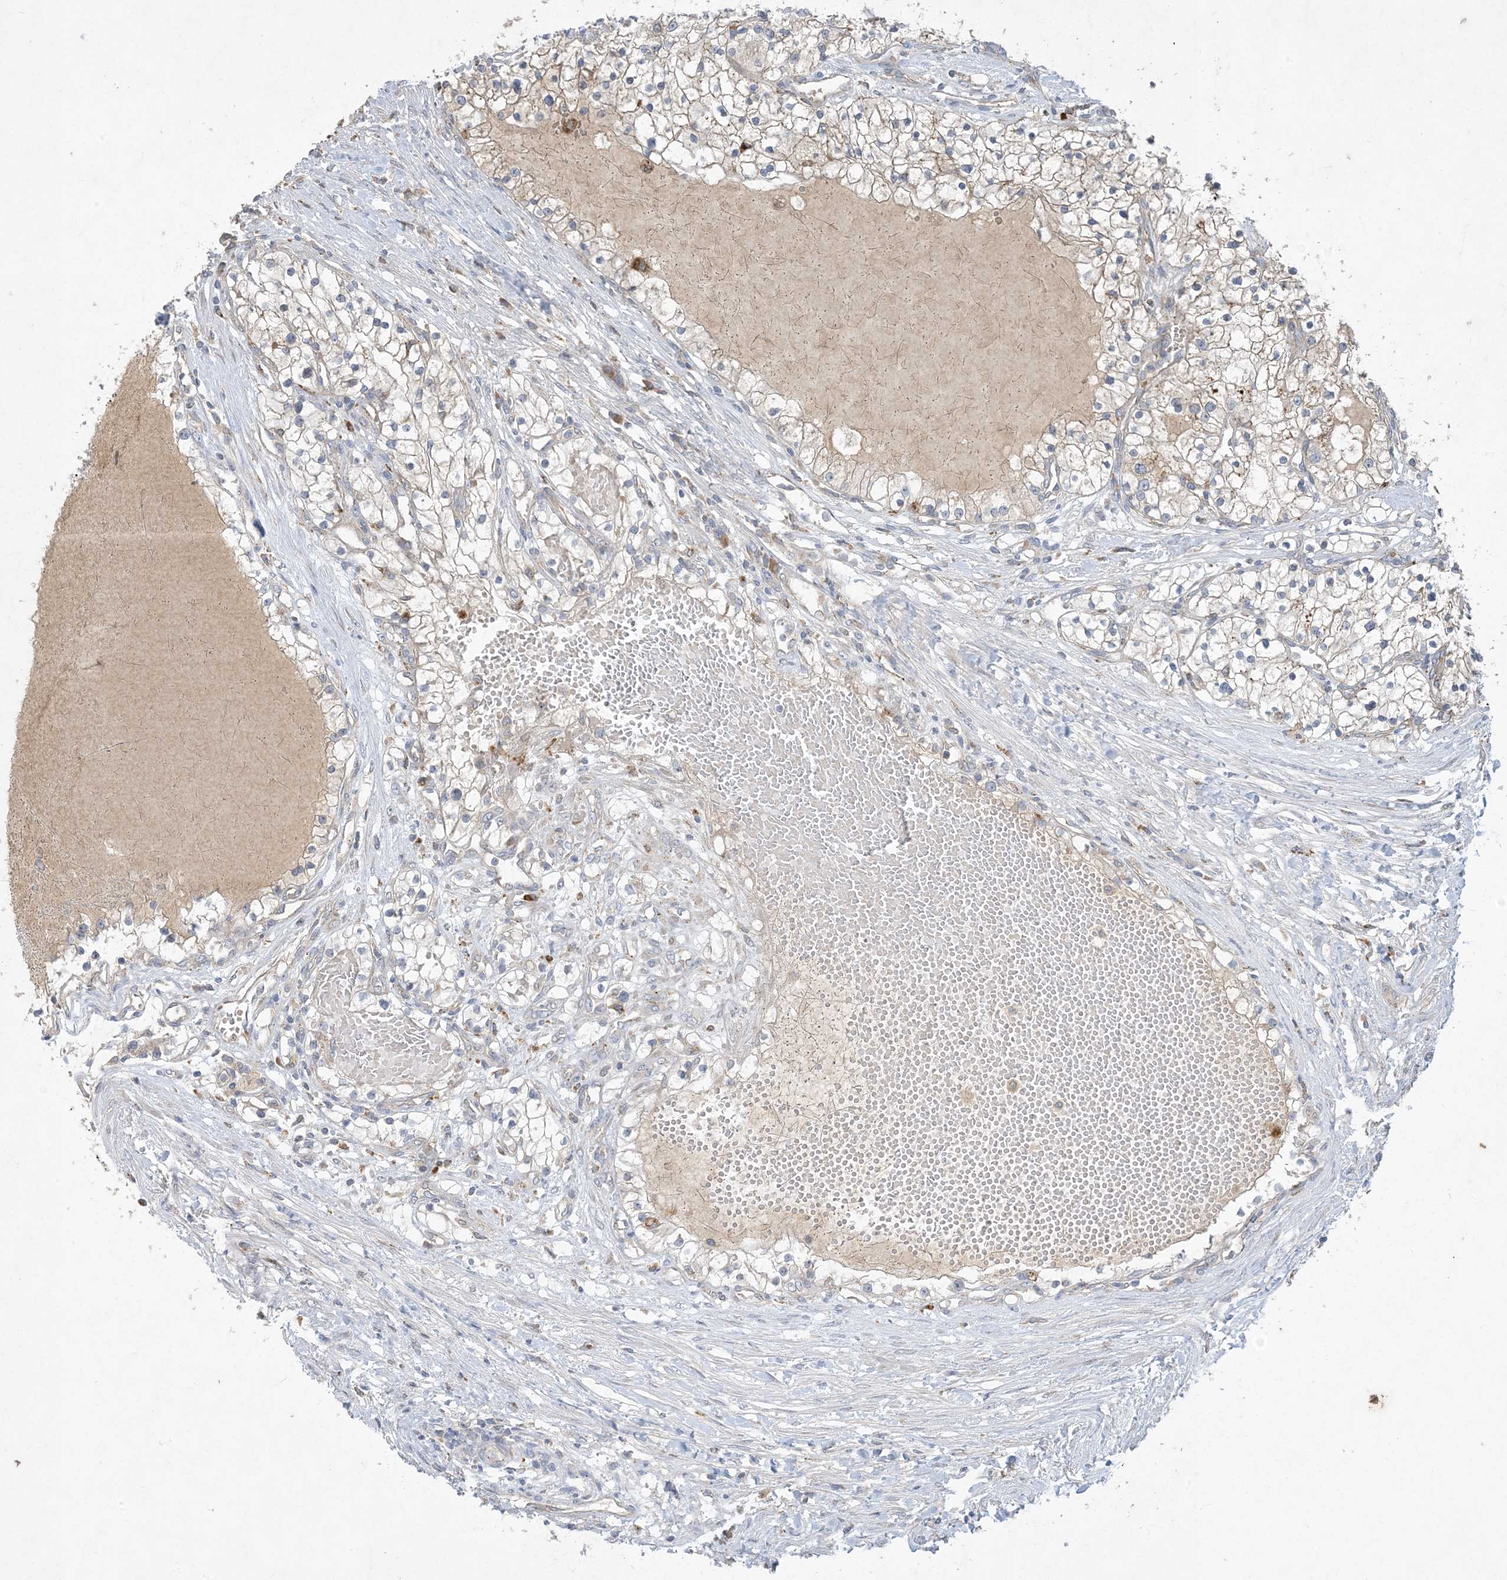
{"staining": {"intensity": "weak", "quantity": "<25%", "location": "cytoplasmic/membranous"}, "tissue": "renal cancer", "cell_type": "Tumor cells", "image_type": "cancer", "snomed": [{"axis": "morphology", "description": "Normal tissue, NOS"}, {"axis": "morphology", "description": "Adenocarcinoma, NOS"}, {"axis": "topography", "description": "Kidney"}], "caption": "High power microscopy photomicrograph of an immunohistochemistry (IHC) image of adenocarcinoma (renal), revealing no significant staining in tumor cells. The staining was performed using DAB (3,3'-diaminobenzidine) to visualize the protein expression in brown, while the nuclei were stained in blue with hematoxylin (Magnification: 20x).", "gene": "MRPS18A", "patient": {"sex": "male", "age": 68}}